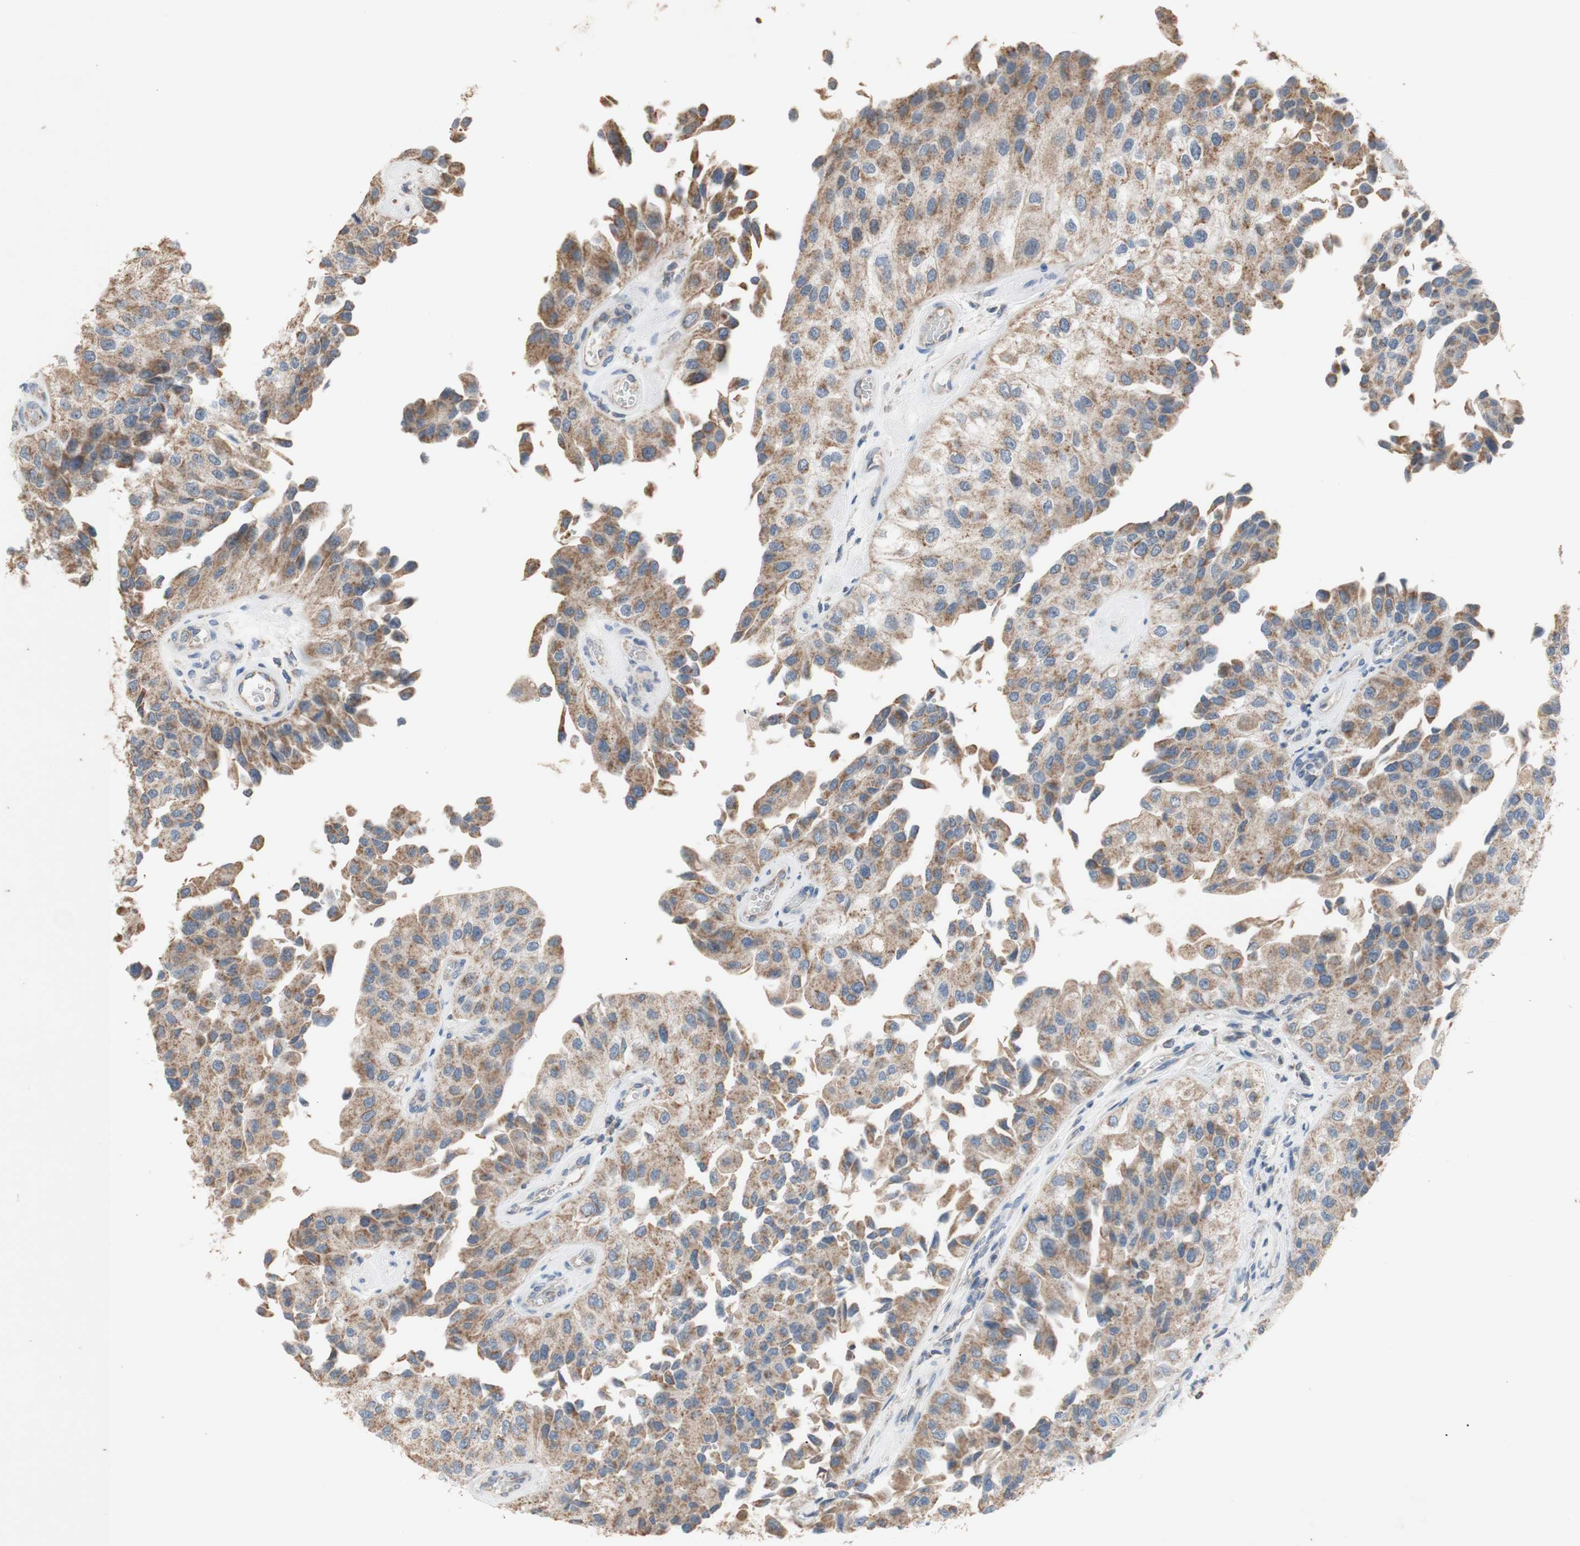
{"staining": {"intensity": "moderate", "quantity": ">75%", "location": "cytoplasmic/membranous"}, "tissue": "urothelial cancer", "cell_type": "Tumor cells", "image_type": "cancer", "snomed": [{"axis": "morphology", "description": "Urothelial carcinoma, High grade"}, {"axis": "topography", "description": "Kidney"}, {"axis": "topography", "description": "Urinary bladder"}], "caption": "Immunohistochemistry (DAB) staining of human high-grade urothelial carcinoma exhibits moderate cytoplasmic/membranous protein expression in about >75% of tumor cells. The protein of interest is stained brown, and the nuclei are stained in blue (DAB (3,3'-diaminobenzidine) IHC with brightfield microscopy, high magnification).", "gene": "PTGIS", "patient": {"sex": "male", "age": 77}}